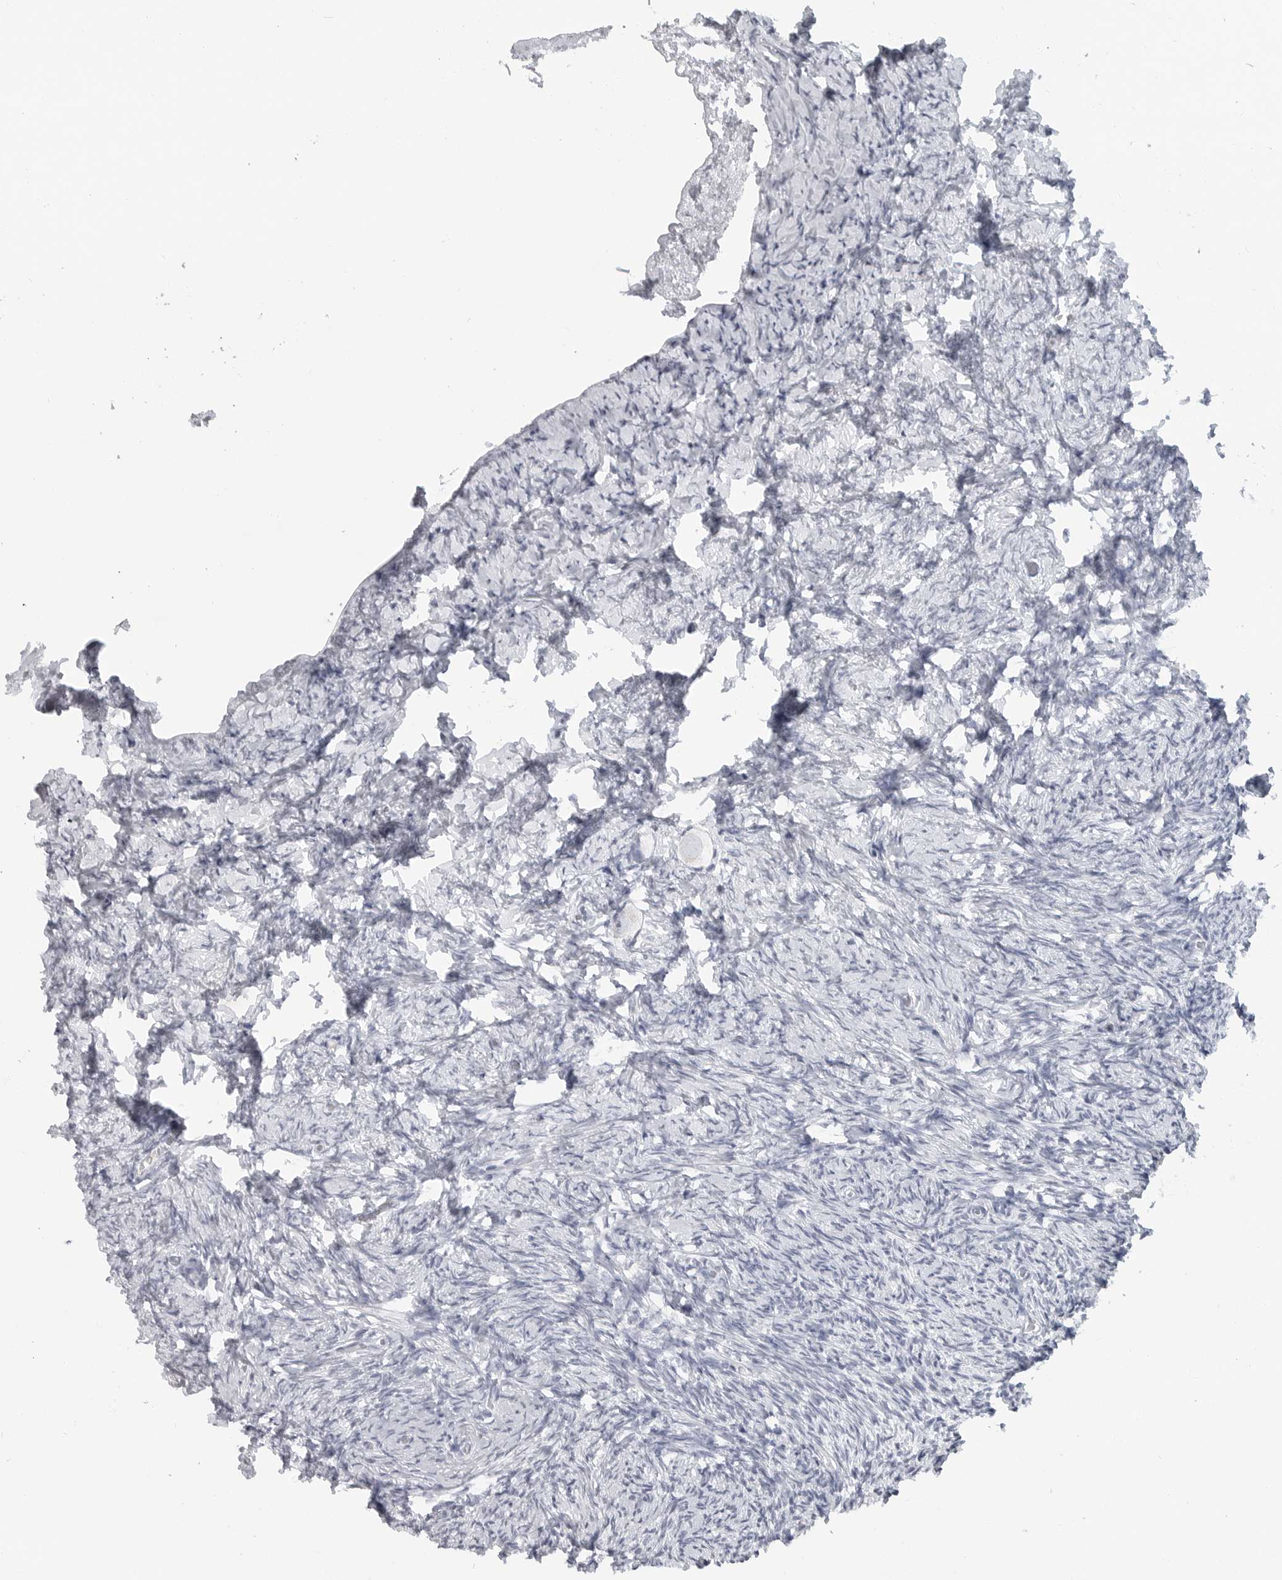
{"staining": {"intensity": "negative", "quantity": "none", "location": "none"}, "tissue": "ovary", "cell_type": "Follicle cells", "image_type": "normal", "snomed": [{"axis": "morphology", "description": "Normal tissue, NOS"}, {"axis": "topography", "description": "Ovary"}], "caption": "Follicle cells show no significant protein expression in normal ovary. Nuclei are stained in blue.", "gene": "LY6D", "patient": {"sex": "female", "age": 27}}